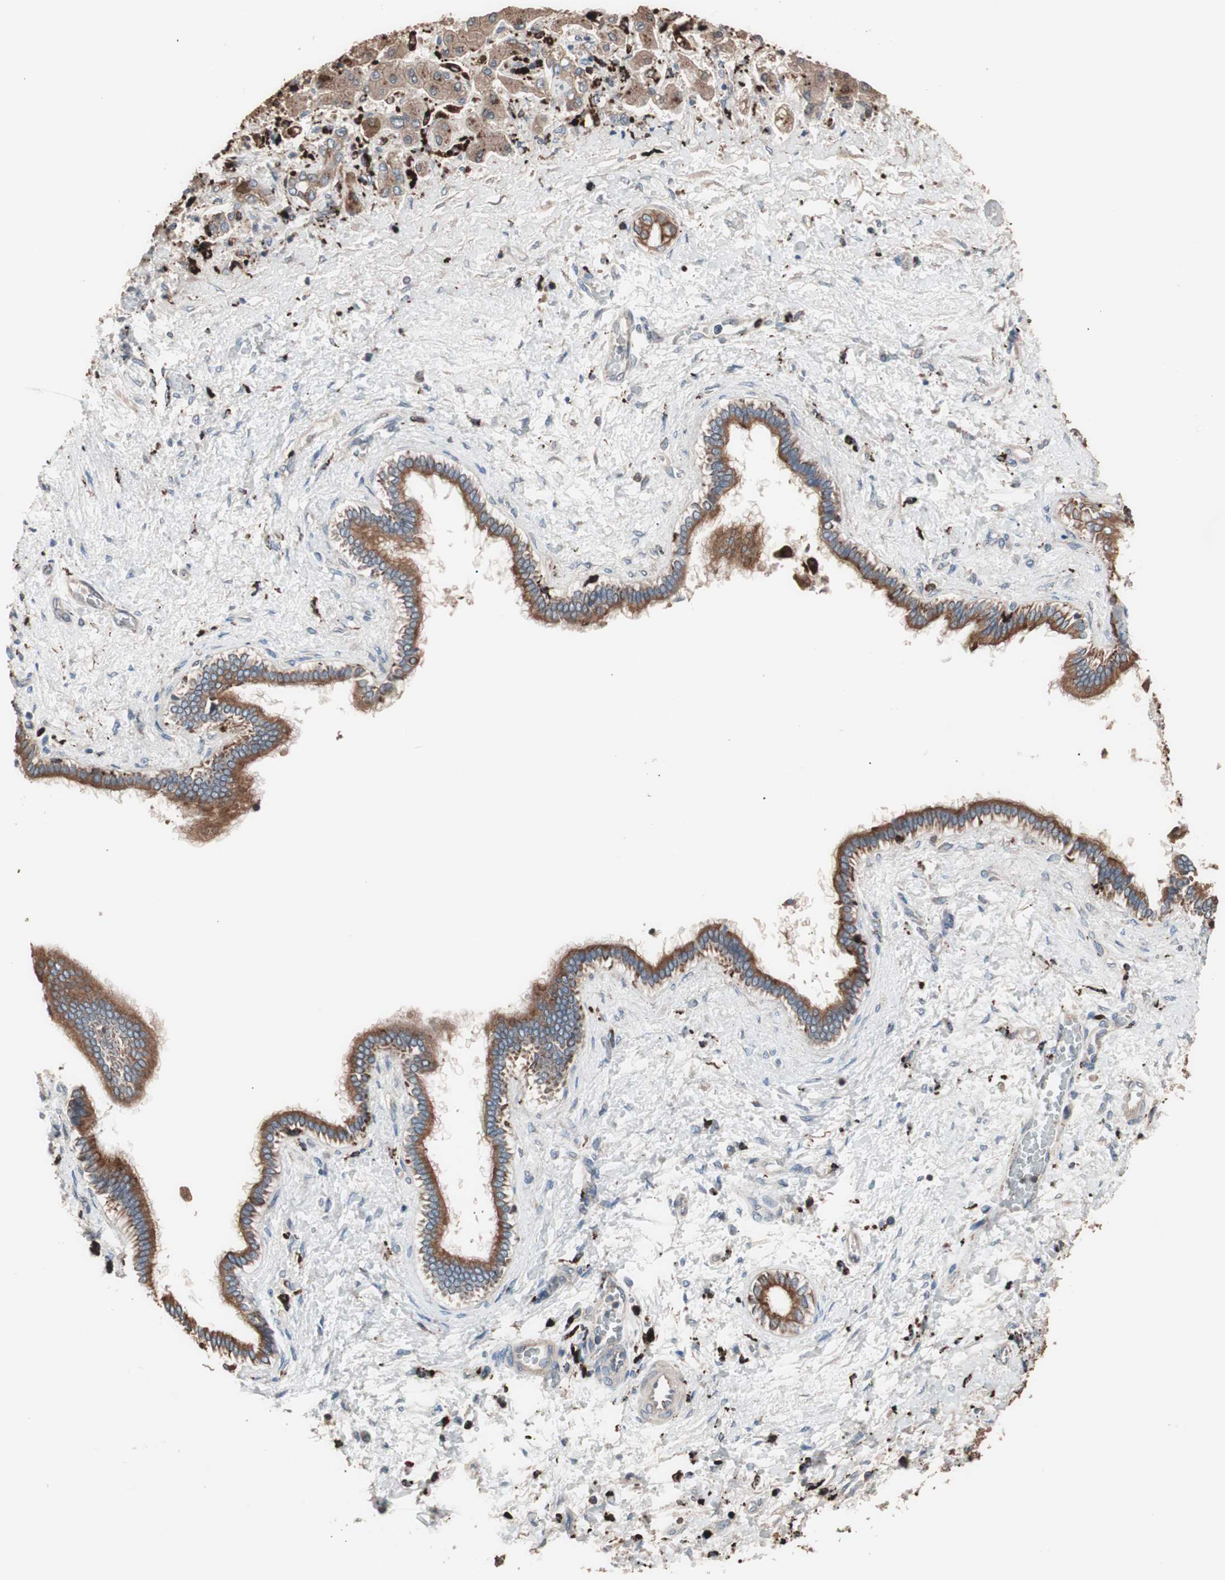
{"staining": {"intensity": "moderate", "quantity": ">75%", "location": "cytoplasmic/membranous"}, "tissue": "liver cancer", "cell_type": "Tumor cells", "image_type": "cancer", "snomed": [{"axis": "morphology", "description": "Cholangiocarcinoma"}, {"axis": "topography", "description": "Liver"}], "caption": "Tumor cells demonstrate medium levels of moderate cytoplasmic/membranous expression in about >75% of cells in cholangiocarcinoma (liver). The protein is shown in brown color, while the nuclei are stained blue.", "gene": "CCT3", "patient": {"sex": "male", "age": 50}}